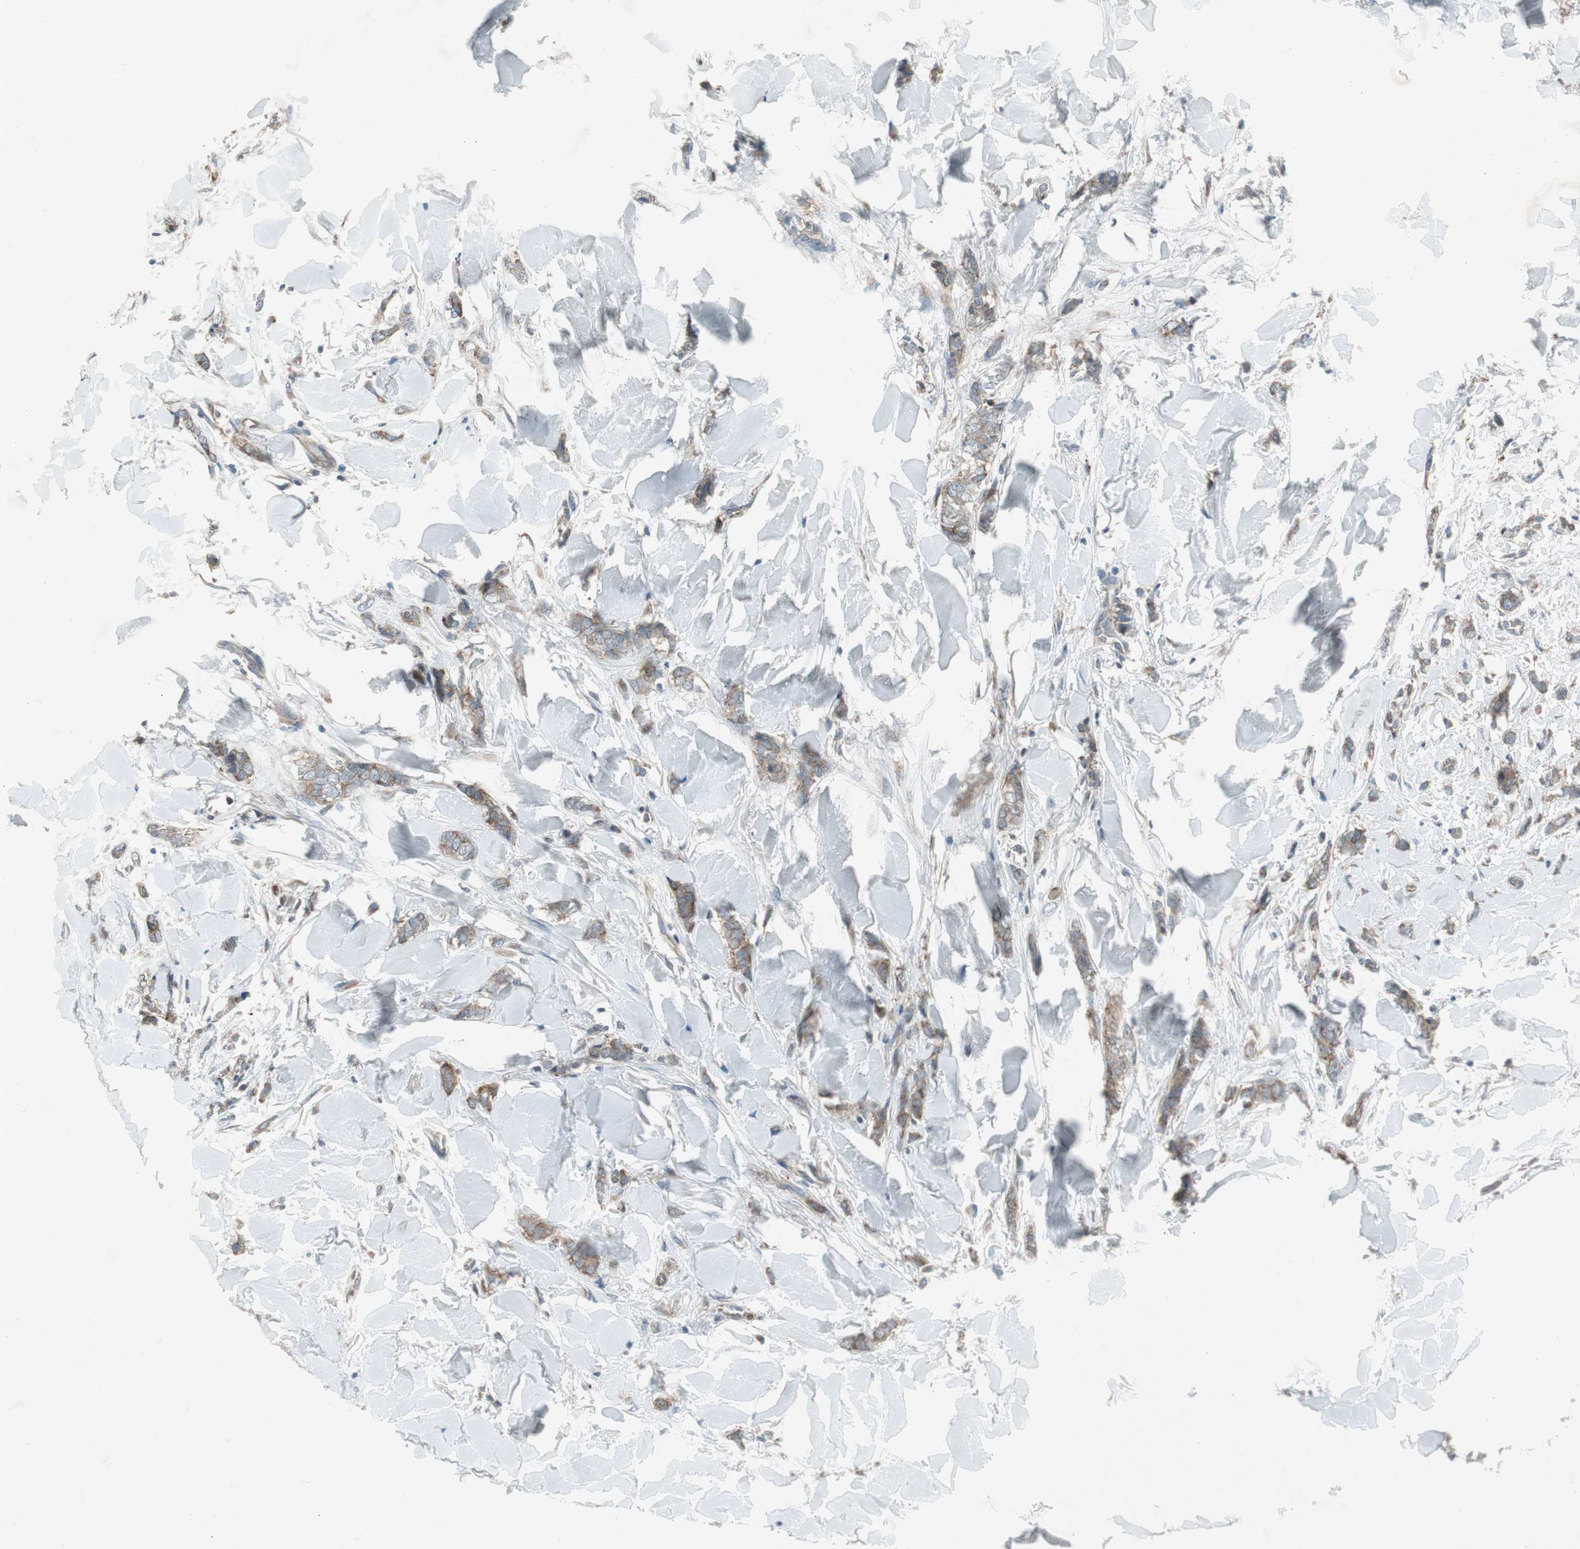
{"staining": {"intensity": "moderate", "quantity": ">75%", "location": "cytoplasmic/membranous"}, "tissue": "breast cancer", "cell_type": "Tumor cells", "image_type": "cancer", "snomed": [{"axis": "morphology", "description": "Lobular carcinoma"}, {"axis": "topography", "description": "Skin"}, {"axis": "topography", "description": "Breast"}], "caption": "IHC staining of lobular carcinoma (breast), which shows medium levels of moderate cytoplasmic/membranous staining in approximately >75% of tumor cells indicating moderate cytoplasmic/membranous protein expression. The staining was performed using DAB (brown) for protein detection and nuclei were counterstained in hematoxylin (blue).", "gene": "PANK2", "patient": {"sex": "female", "age": 46}}